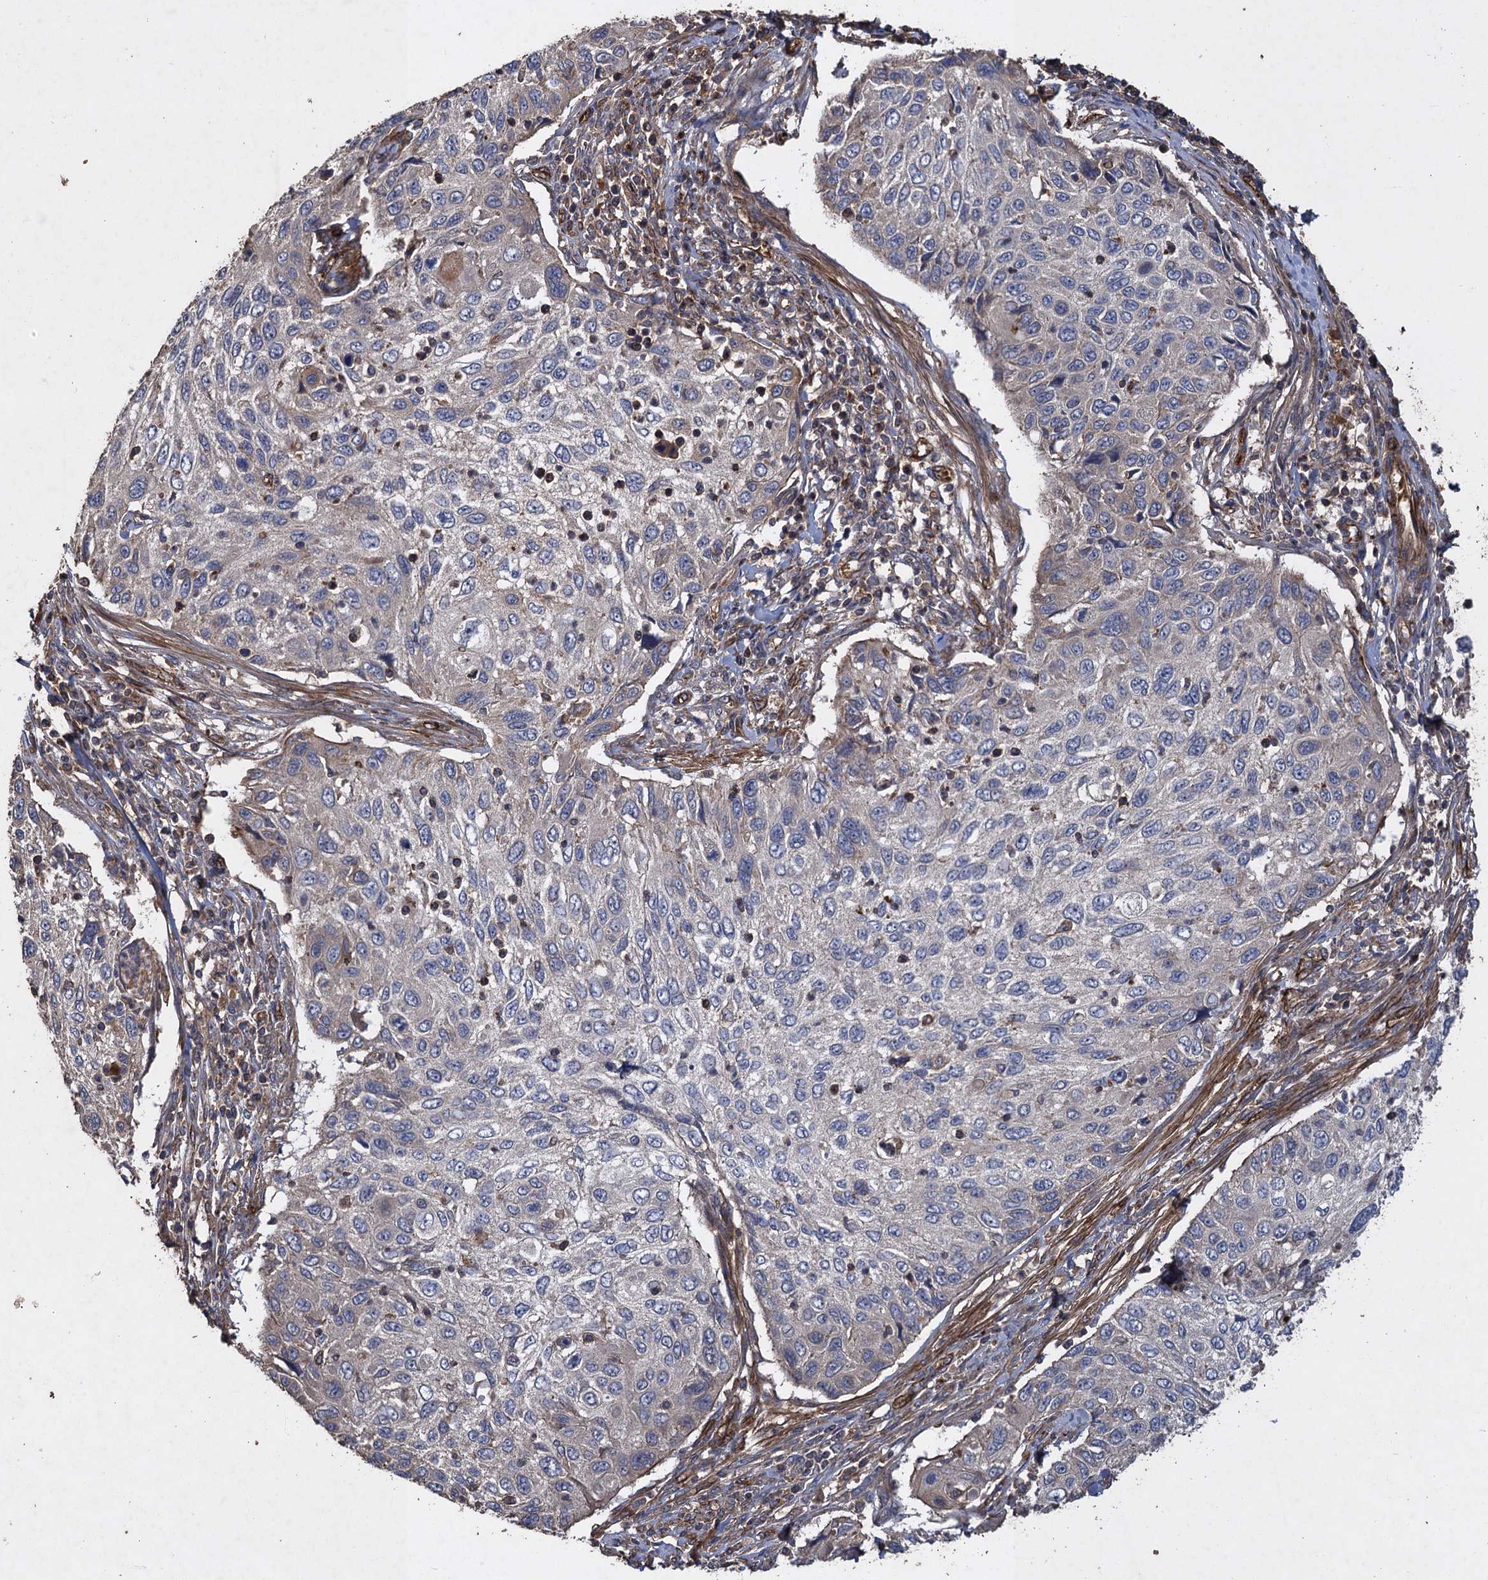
{"staining": {"intensity": "negative", "quantity": "none", "location": "none"}, "tissue": "cervical cancer", "cell_type": "Tumor cells", "image_type": "cancer", "snomed": [{"axis": "morphology", "description": "Squamous cell carcinoma, NOS"}, {"axis": "topography", "description": "Cervix"}], "caption": "Immunohistochemistry image of cervical cancer (squamous cell carcinoma) stained for a protein (brown), which exhibits no staining in tumor cells.", "gene": "TXNDC11", "patient": {"sex": "female", "age": 70}}